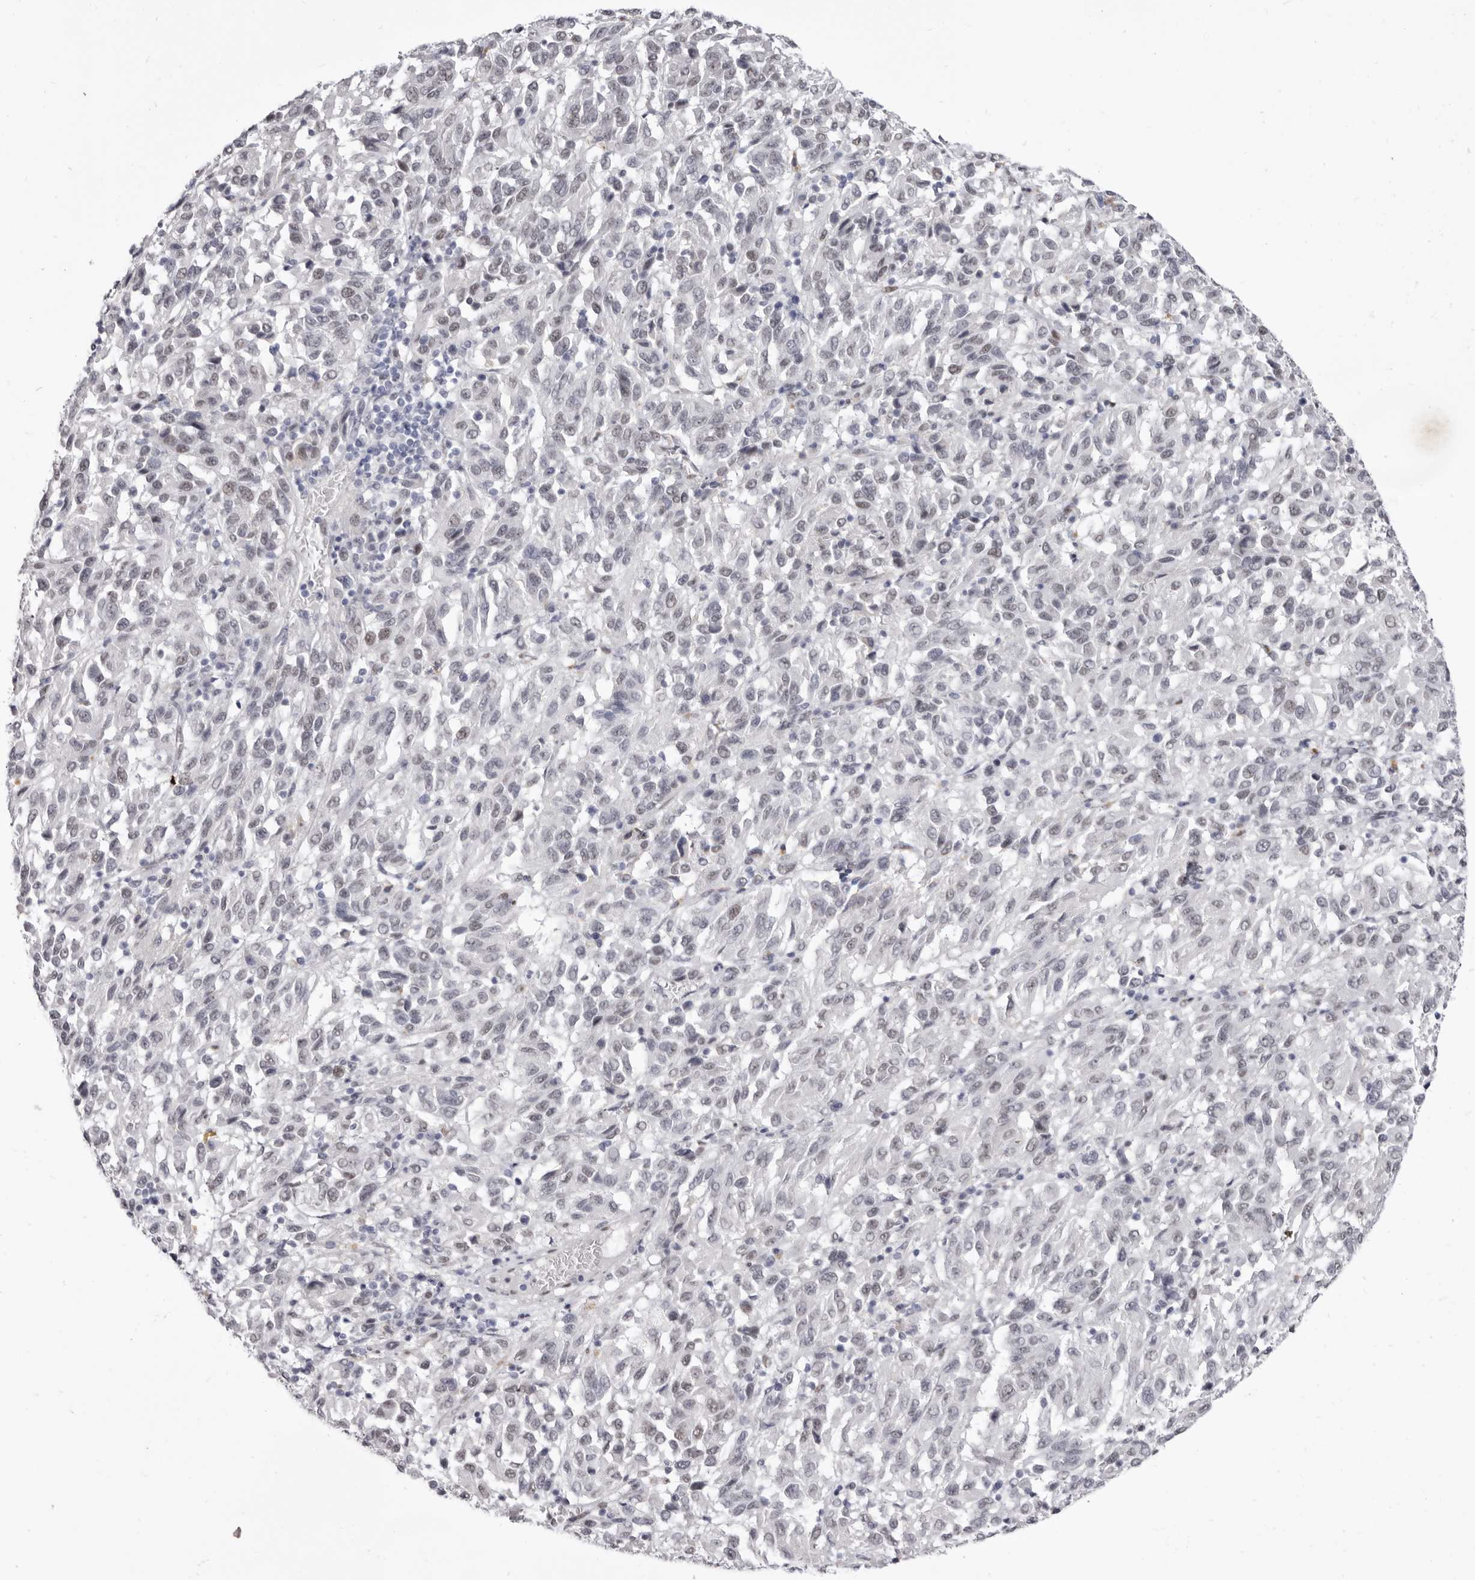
{"staining": {"intensity": "negative", "quantity": "none", "location": "none"}, "tissue": "melanoma", "cell_type": "Tumor cells", "image_type": "cancer", "snomed": [{"axis": "morphology", "description": "Malignant melanoma, Metastatic site"}, {"axis": "topography", "description": "Lung"}], "caption": "Immunohistochemistry (IHC) micrograph of malignant melanoma (metastatic site) stained for a protein (brown), which demonstrates no expression in tumor cells.", "gene": "ZNF326", "patient": {"sex": "male", "age": 64}}